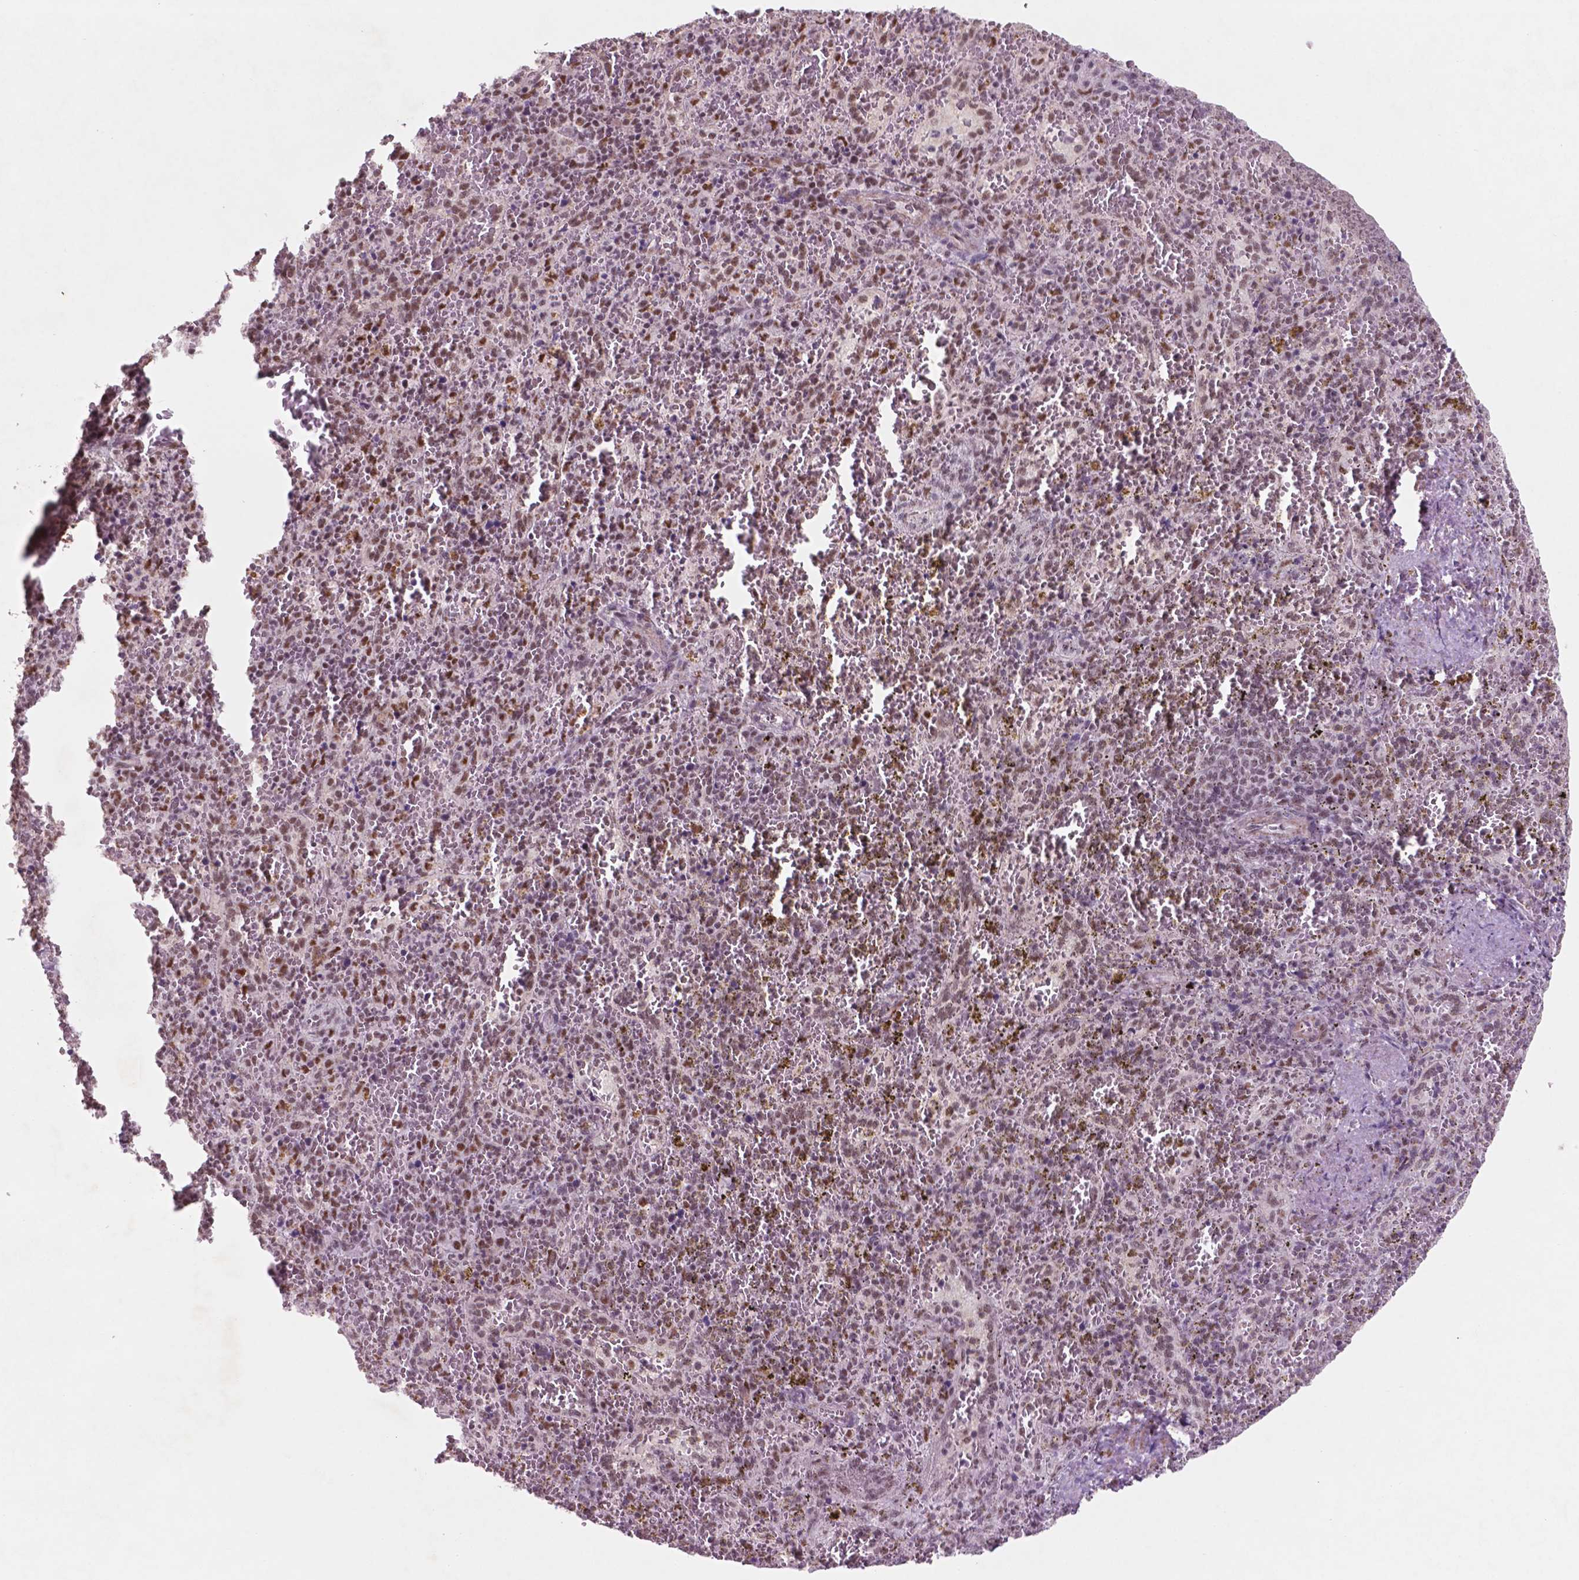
{"staining": {"intensity": "moderate", "quantity": ">75%", "location": "nuclear"}, "tissue": "spleen", "cell_type": "Cells in red pulp", "image_type": "normal", "snomed": [{"axis": "morphology", "description": "Normal tissue, NOS"}, {"axis": "topography", "description": "Spleen"}], "caption": "Moderate nuclear positivity for a protein is identified in about >75% of cells in red pulp of normal spleen using immunohistochemistry.", "gene": "CTR9", "patient": {"sex": "female", "age": 50}}